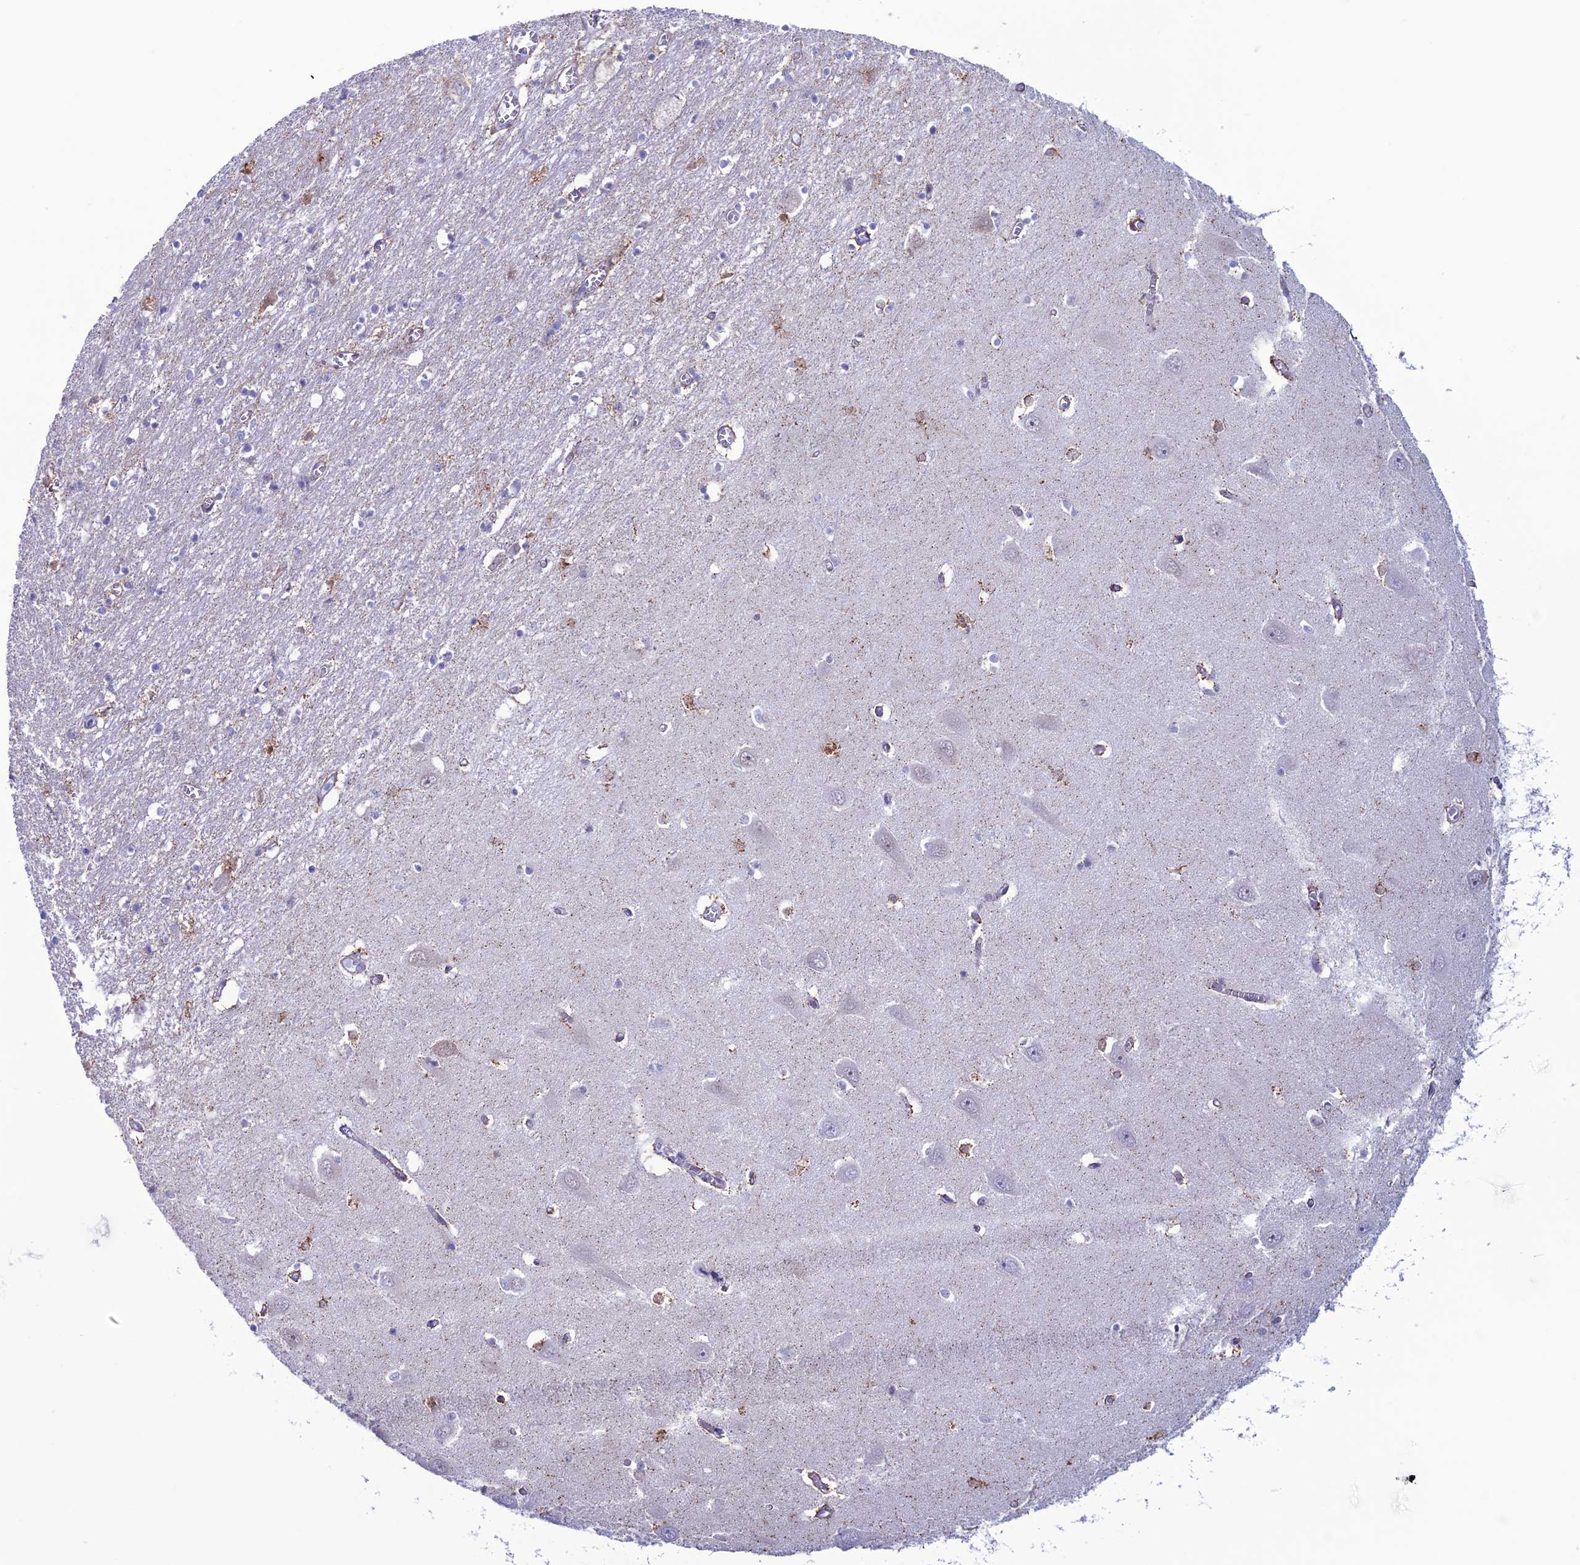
{"staining": {"intensity": "negative", "quantity": "none", "location": "none"}, "tissue": "hippocampus", "cell_type": "Glial cells", "image_type": "normal", "snomed": [{"axis": "morphology", "description": "Normal tissue, NOS"}, {"axis": "topography", "description": "Hippocampus"}], "caption": "An image of hippocampus stained for a protein shows no brown staining in glial cells. (Stains: DAB IHC with hematoxylin counter stain, Microscopy: brightfield microscopy at high magnification).", "gene": "CFAP210", "patient": {"sex": "male", "age": 70}}